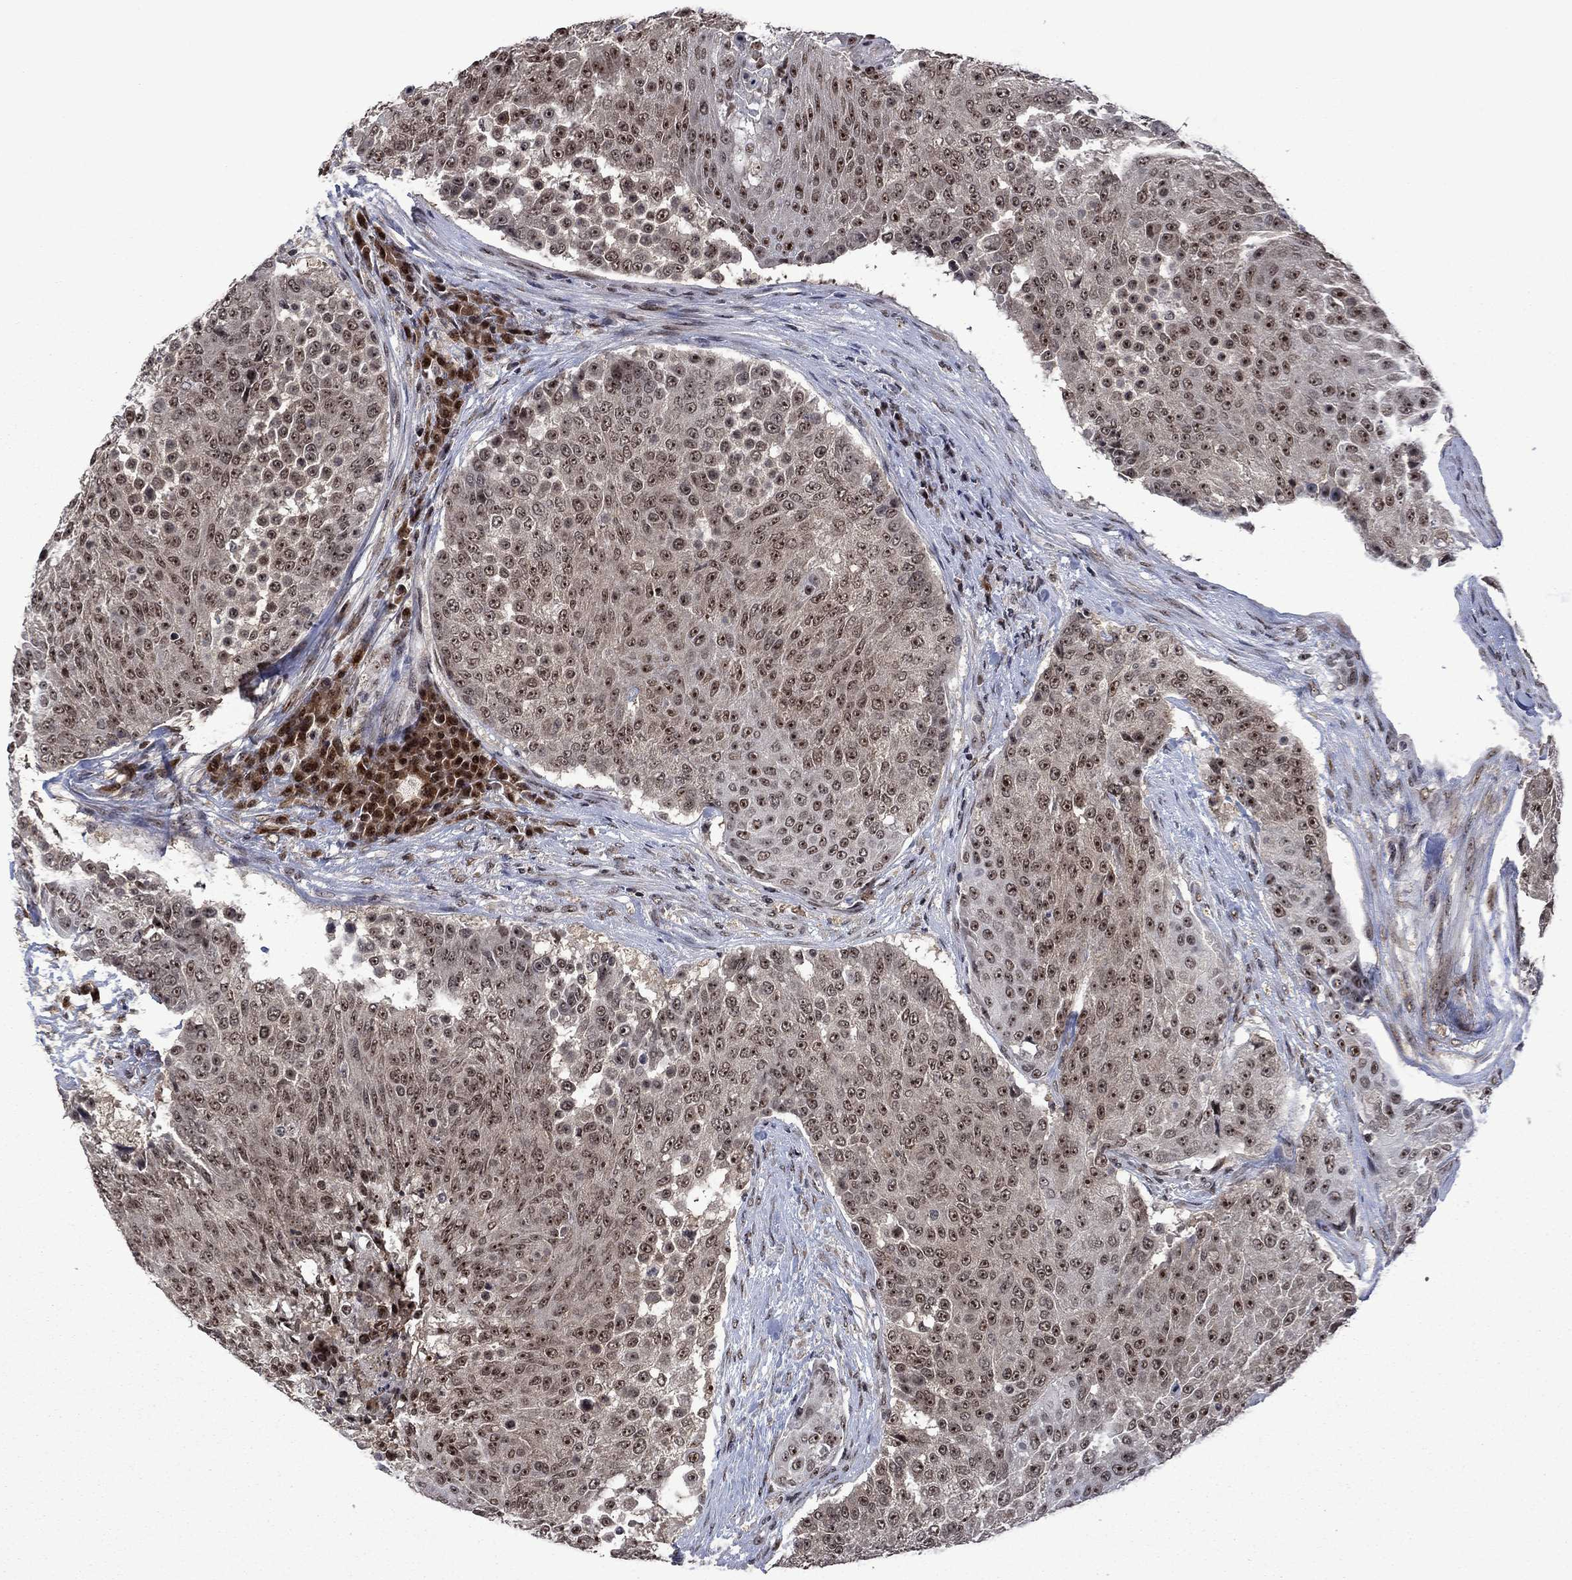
{"staining": {"intensity": "moderate", "quantity": "25%-75%", "location": "nuclear"}, "tissue": "urothelial cancer", "cell_type": "Tumor cells", "image_type": "cancer", "snomed": [{"axis": "morphology", "description": "Urothelial carcinoma, High grade"}, {"axis": "topography", "description": "Urinary bladder"}], "caption": "Tumor cells show moderate nuclear positivity in about 25%-75% of cells in high-grade urothelial carcinoma.", "gene": "FBL", "patient": {"sex": "female", "age": 63}}